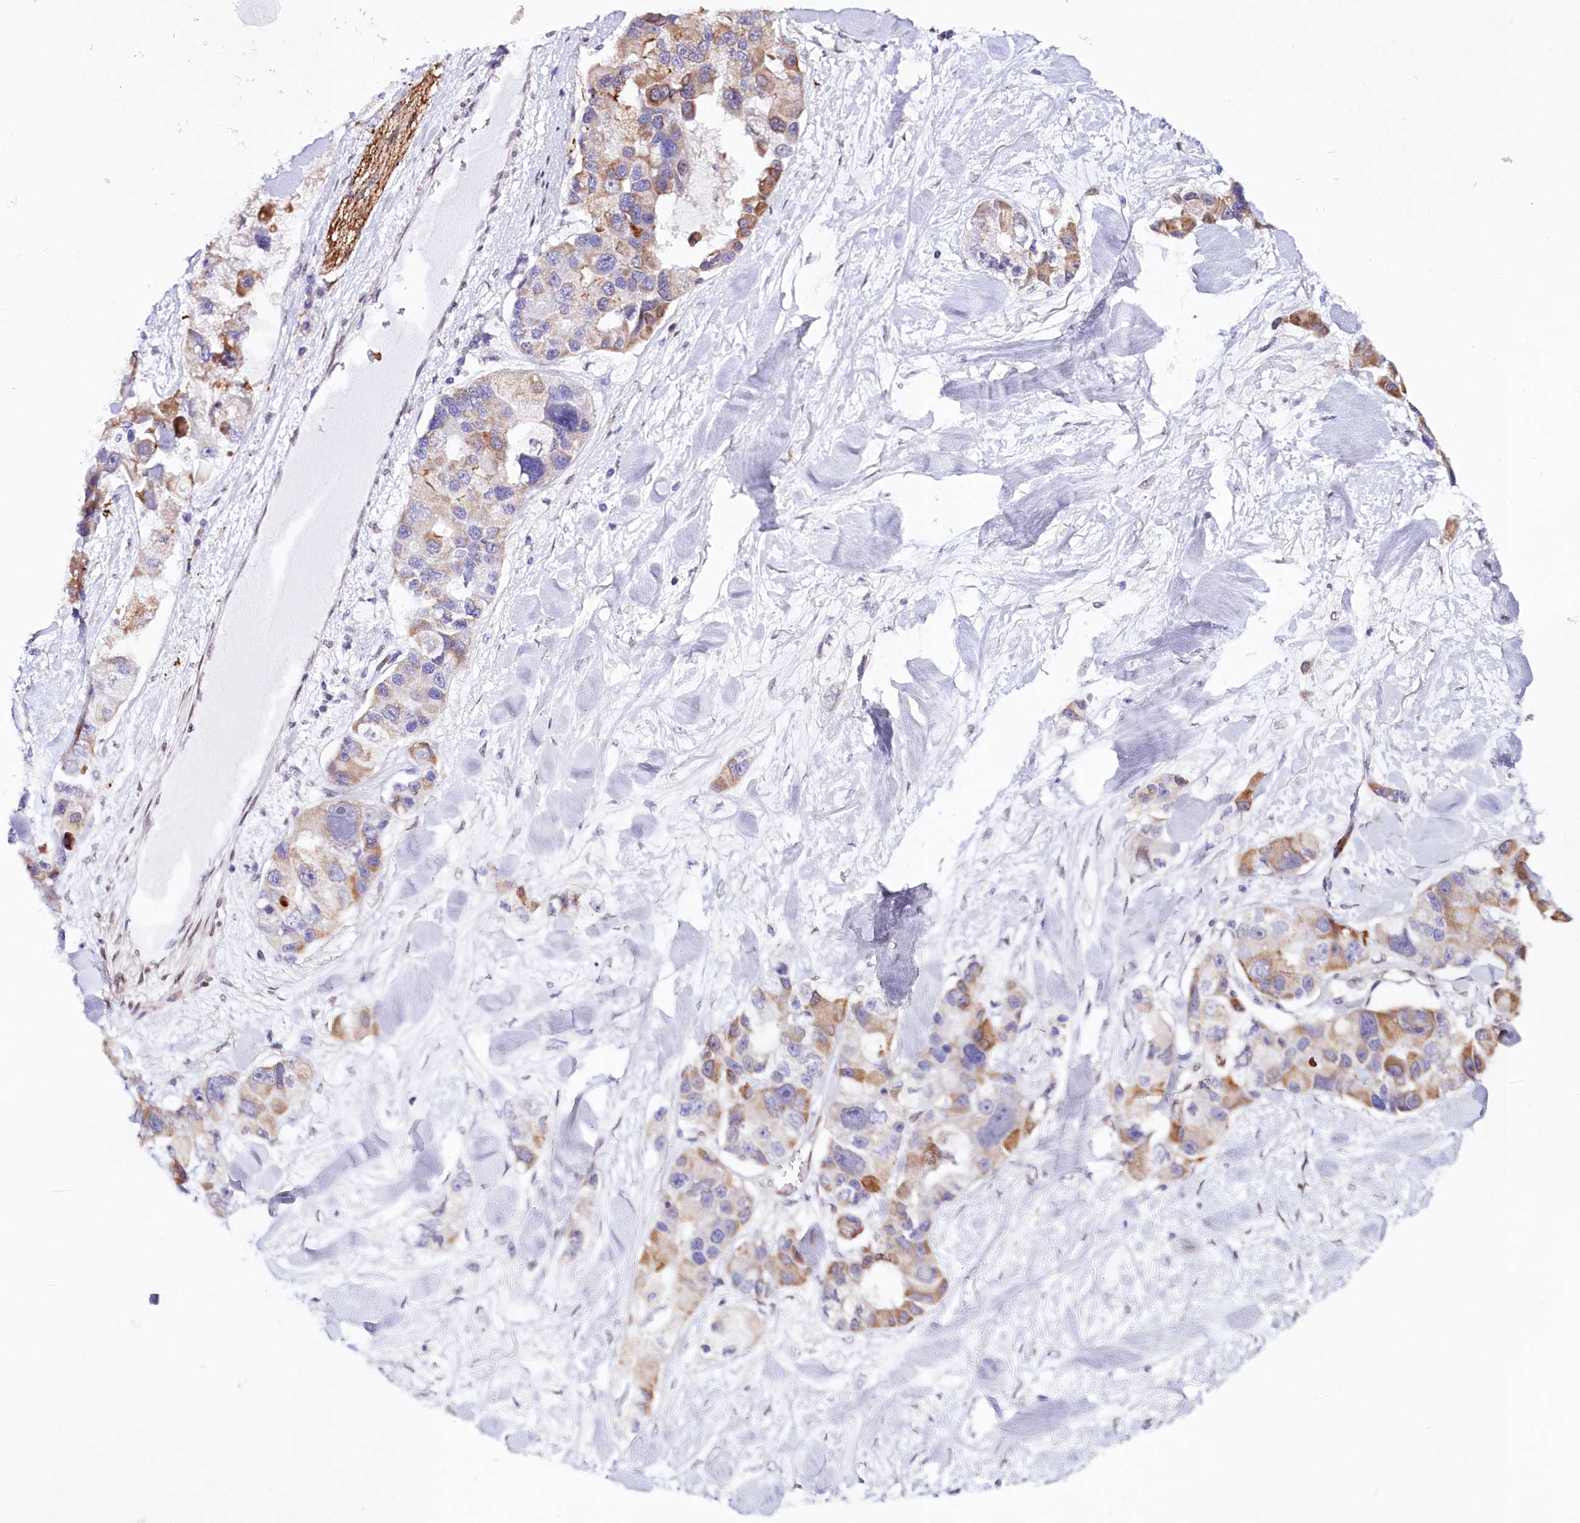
{"staining": {"intensity": "moderate", "quantity": "25%-75%", "location": "cytoplasmic/membranous"}, "tissue": "lung cancer", "cell_type": "Tumor cells", "image_type": "cancer", "snomed": [{"axis": "morphology", "description": "Adenocarcinoma, NOS"}, {"axis": "topography", "description": "Lung"}], "caption": "This micrograph exhibits lung cancer (adenocarcinoma) stained with IHC to label a protein in brown. The cytoplasmic/membranous of tumor cells show moderate positivity for the protein. Nuclei are counter-stained blue.", "gene": "ZNF226", "patient": {"sex": "female", "age": 54}}